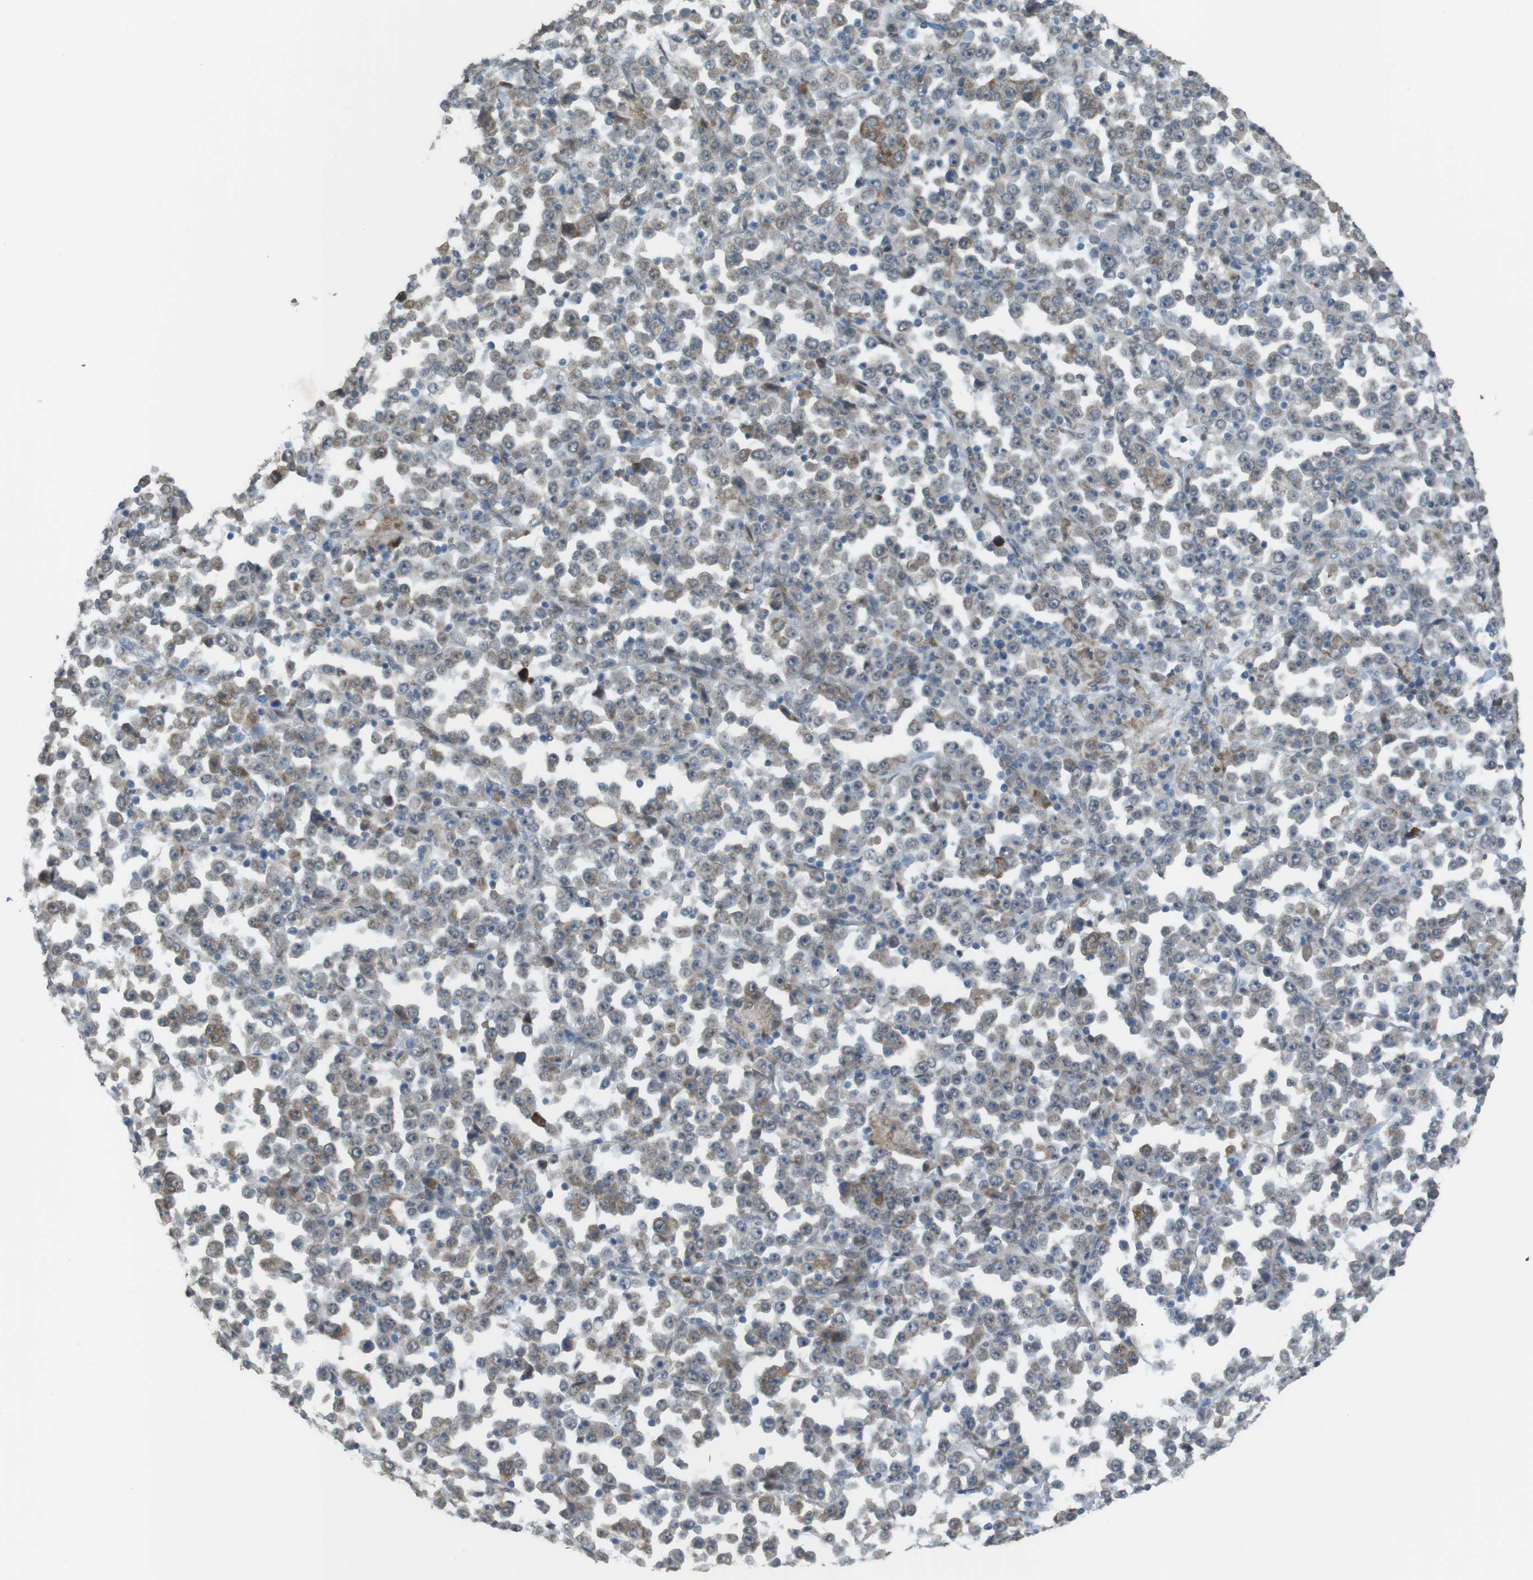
{"staining": {"intensity": "moderate", "quantity": "25%-75%", "location": "cytoplasmic/membranous"}, "tissue": "stomach cancer", "cell_type": "Tumor cells", "image_type": "cancer", "snomed": [{"axis": "morphology", "description": "Normal tissue, NOS"}, {"axis": "morphology", "description": "Adenocarcinoma, NOS"}, {"axis": "topography", "description": "Stomach, upper"}, {"axis": "topography", "description": "Stomach"}], "caption": "This is a histology image of IHC staining of adenocarcinoma (stomach), which shows moderate positivity in the cytoplasmic/membranous of tumor cells.", "gene": "FZD10", "patient": {"sex": "male", "age": 59}}